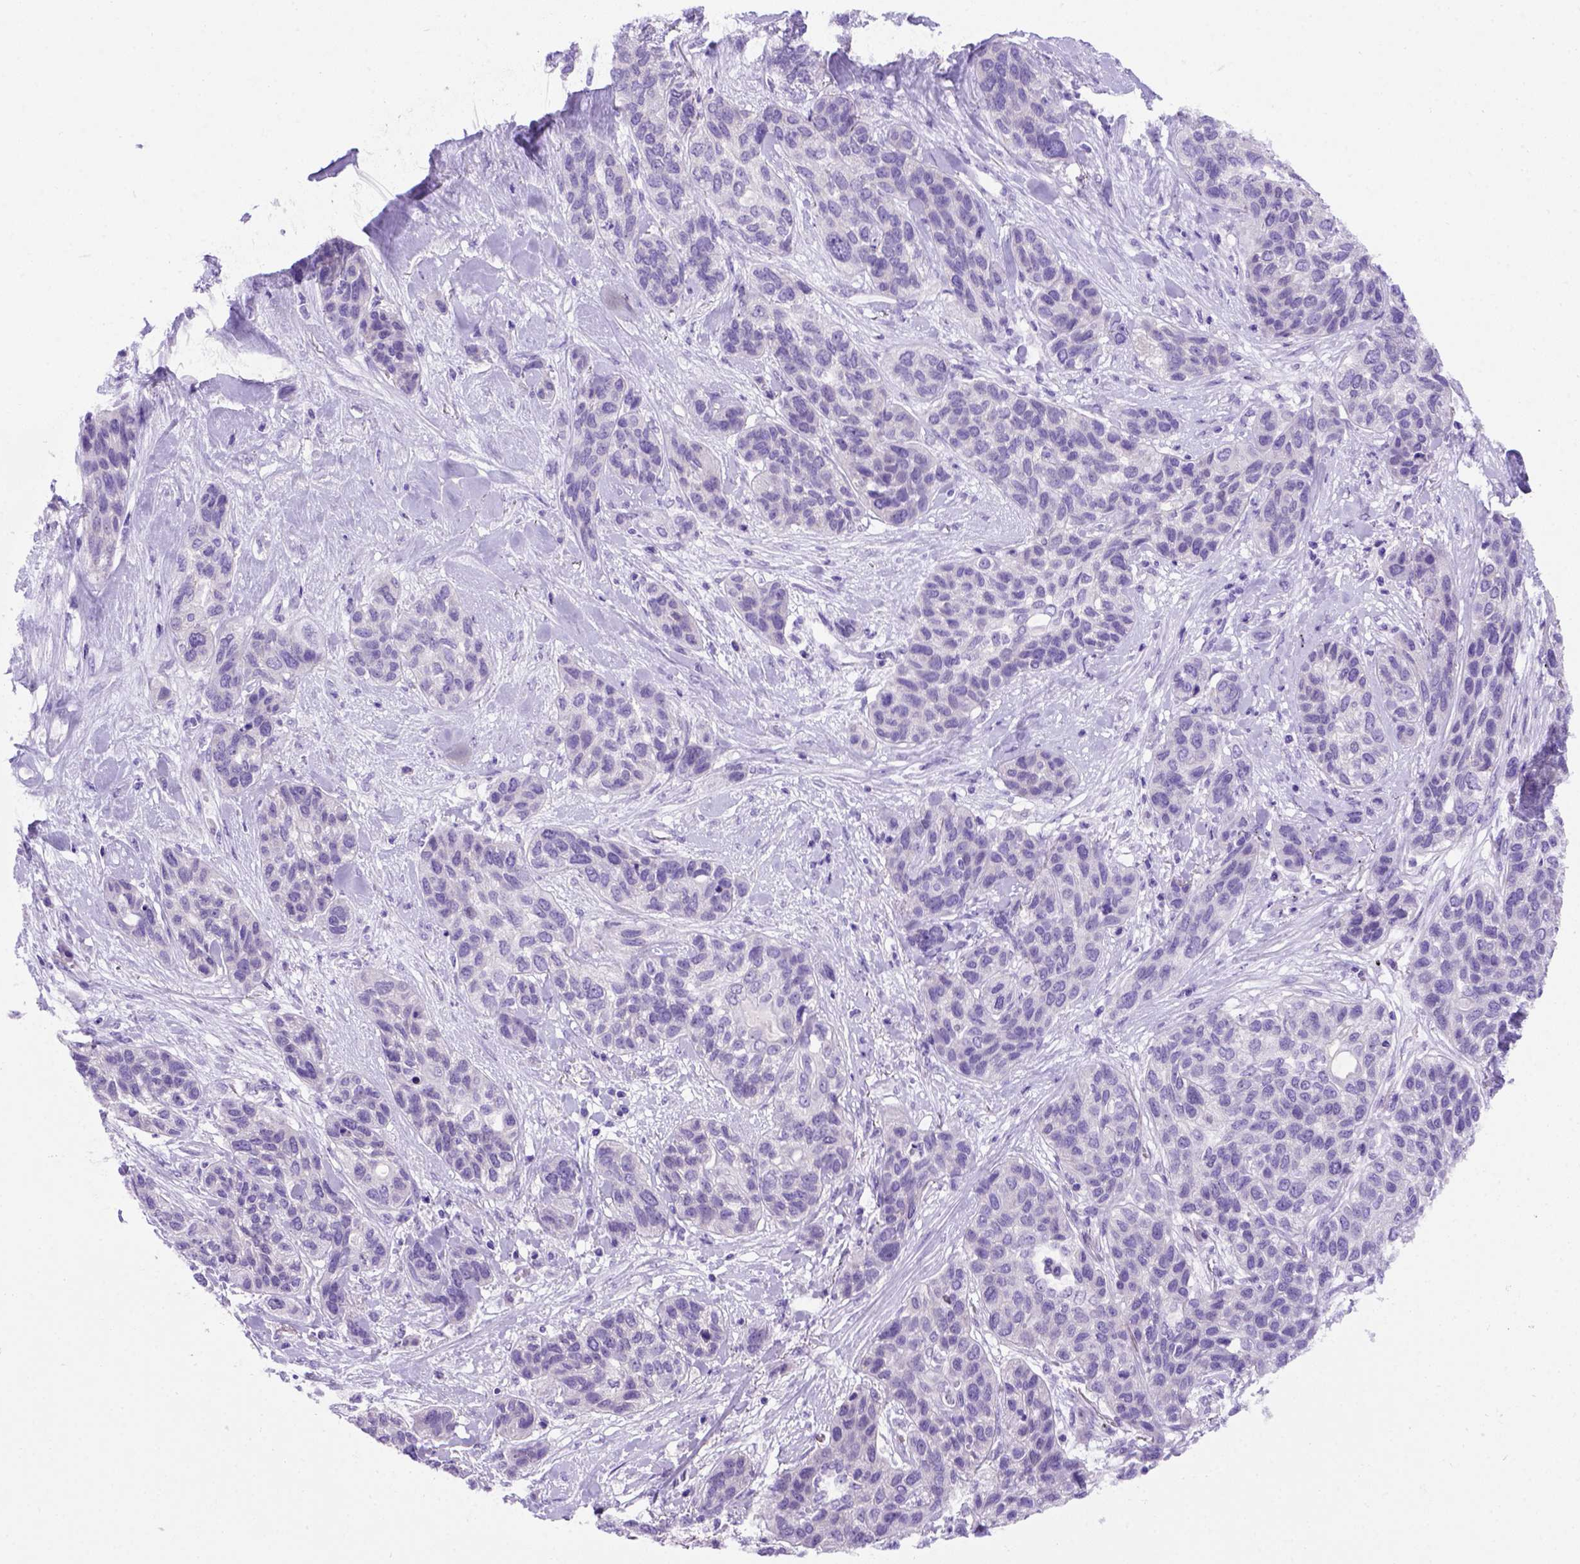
{"staining": {"intensity": "negative", "quantity": "none", "location": "none"}, "tissue": "lung cancer", "cell_type": "Tumor cells", "image_type": "cancer", "snomed": [{"axis": "morphology", "description": "Squamous cell carcinoma, NOS"}, {"axis": "topography", "description": "Lung"}], "caption": "This is an immunohistochemistry image of human lung cancer (squamous cell carcinoma). There is no staining in tumor cells.", "gene": "FOXI1", "patient": {"sex": "female", "age": 70}}